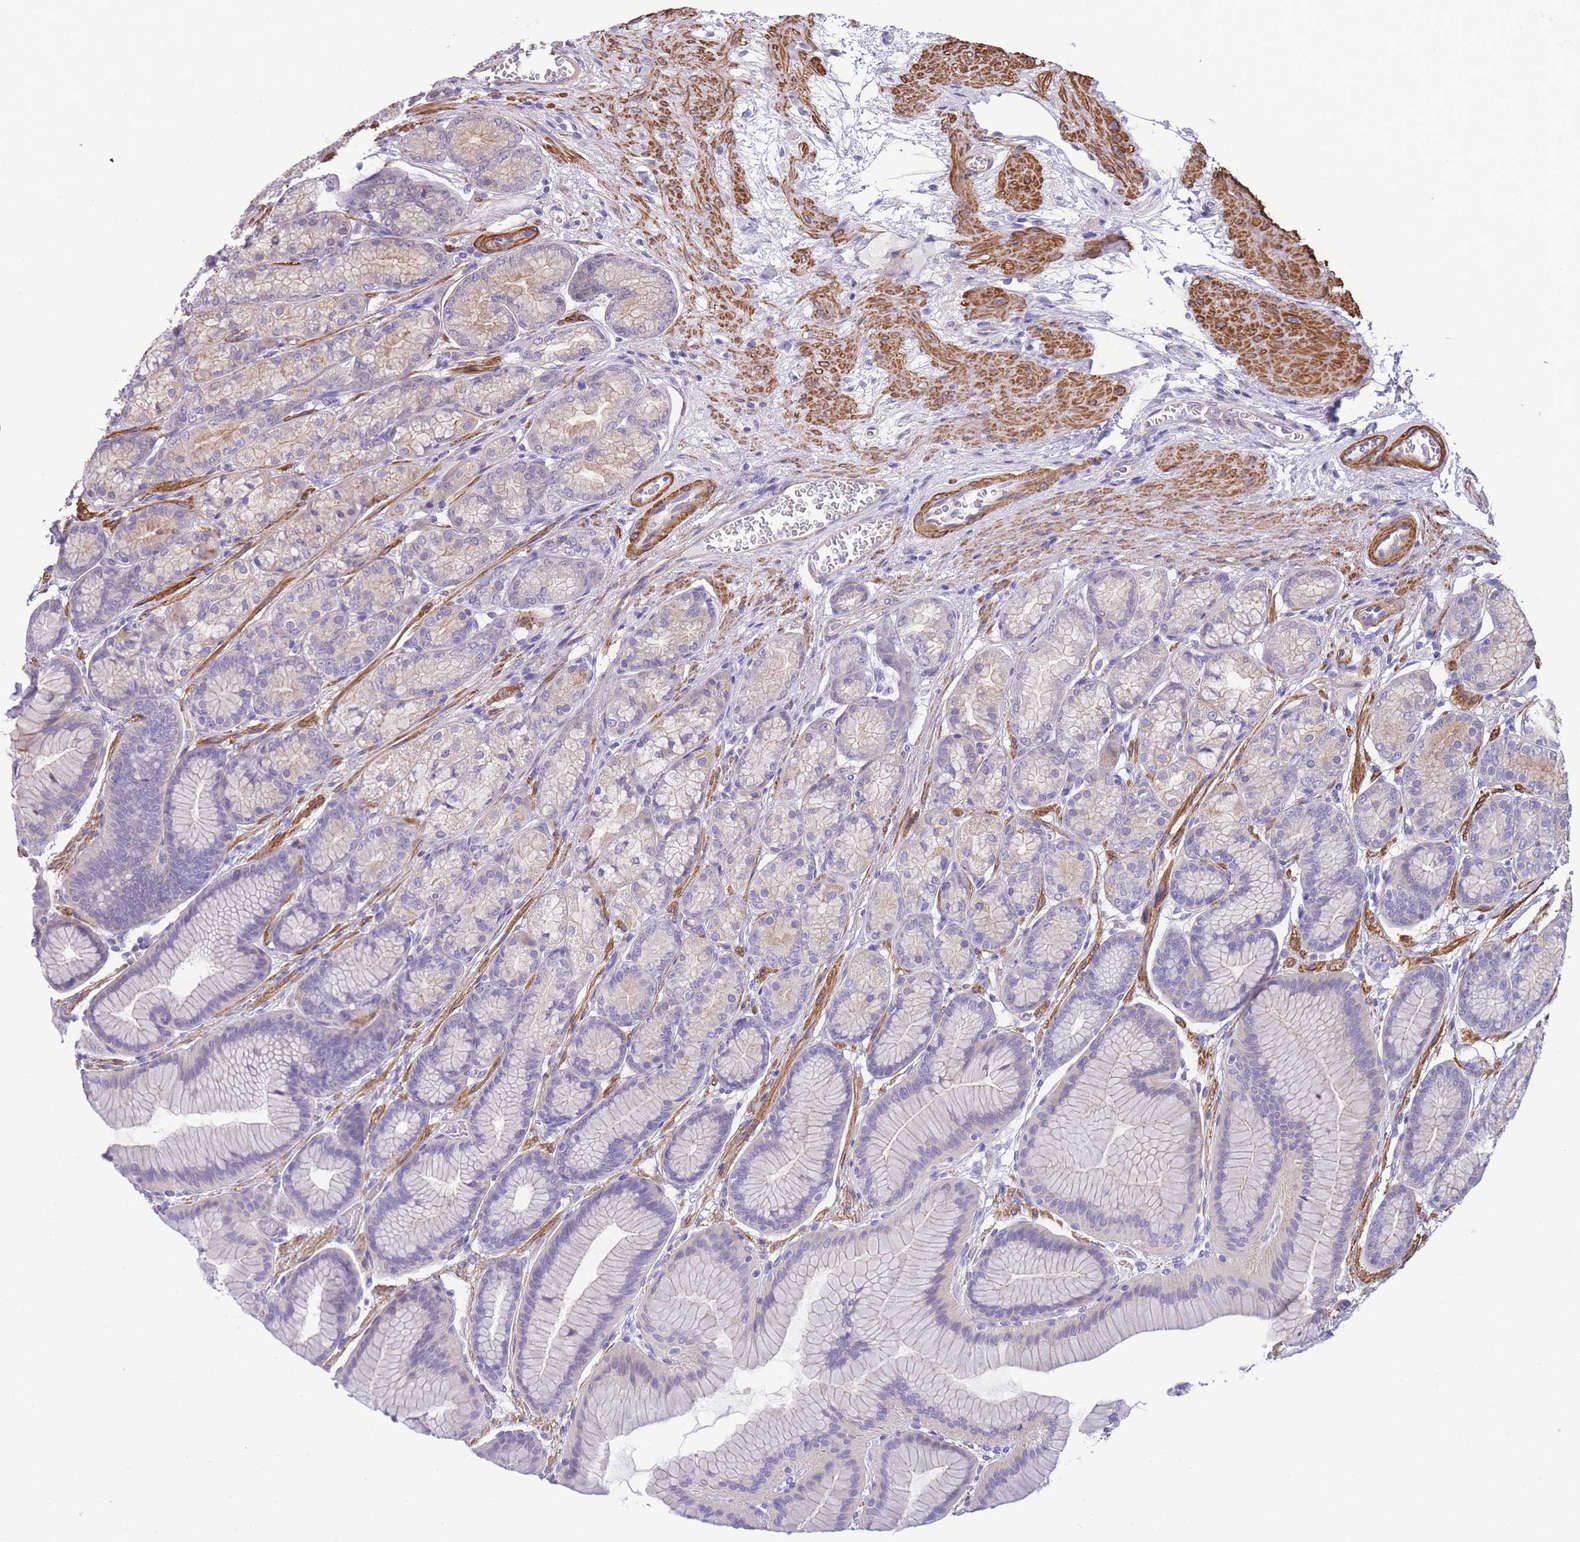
{"staining": {"intensity": "weak", "quantity": "<25%", "location": "cytoplasmic/membranous"}, "tissue": "stomach", "cell_type": "Glandular cells", "image_type": "normal", "snomed": [{"axis": "morphology", "description": "Normal tissue, NOS"}, {"axis": "morphology", "description": "Adenocarcinoma, NOS"}, {"axis": "morphology", "description": "Adenocarcinoma, High grade"}, {"axis": "topography", "description": "Stomach, upper"}, {"axis": "topography", "description": "Stomach"}], "caption": "Immunohistochemical staining of benign stomach exhibits no significant expression in glandular cells.", "gene": "FAM124A", "patient": {"sex": "female", "age": 65}}